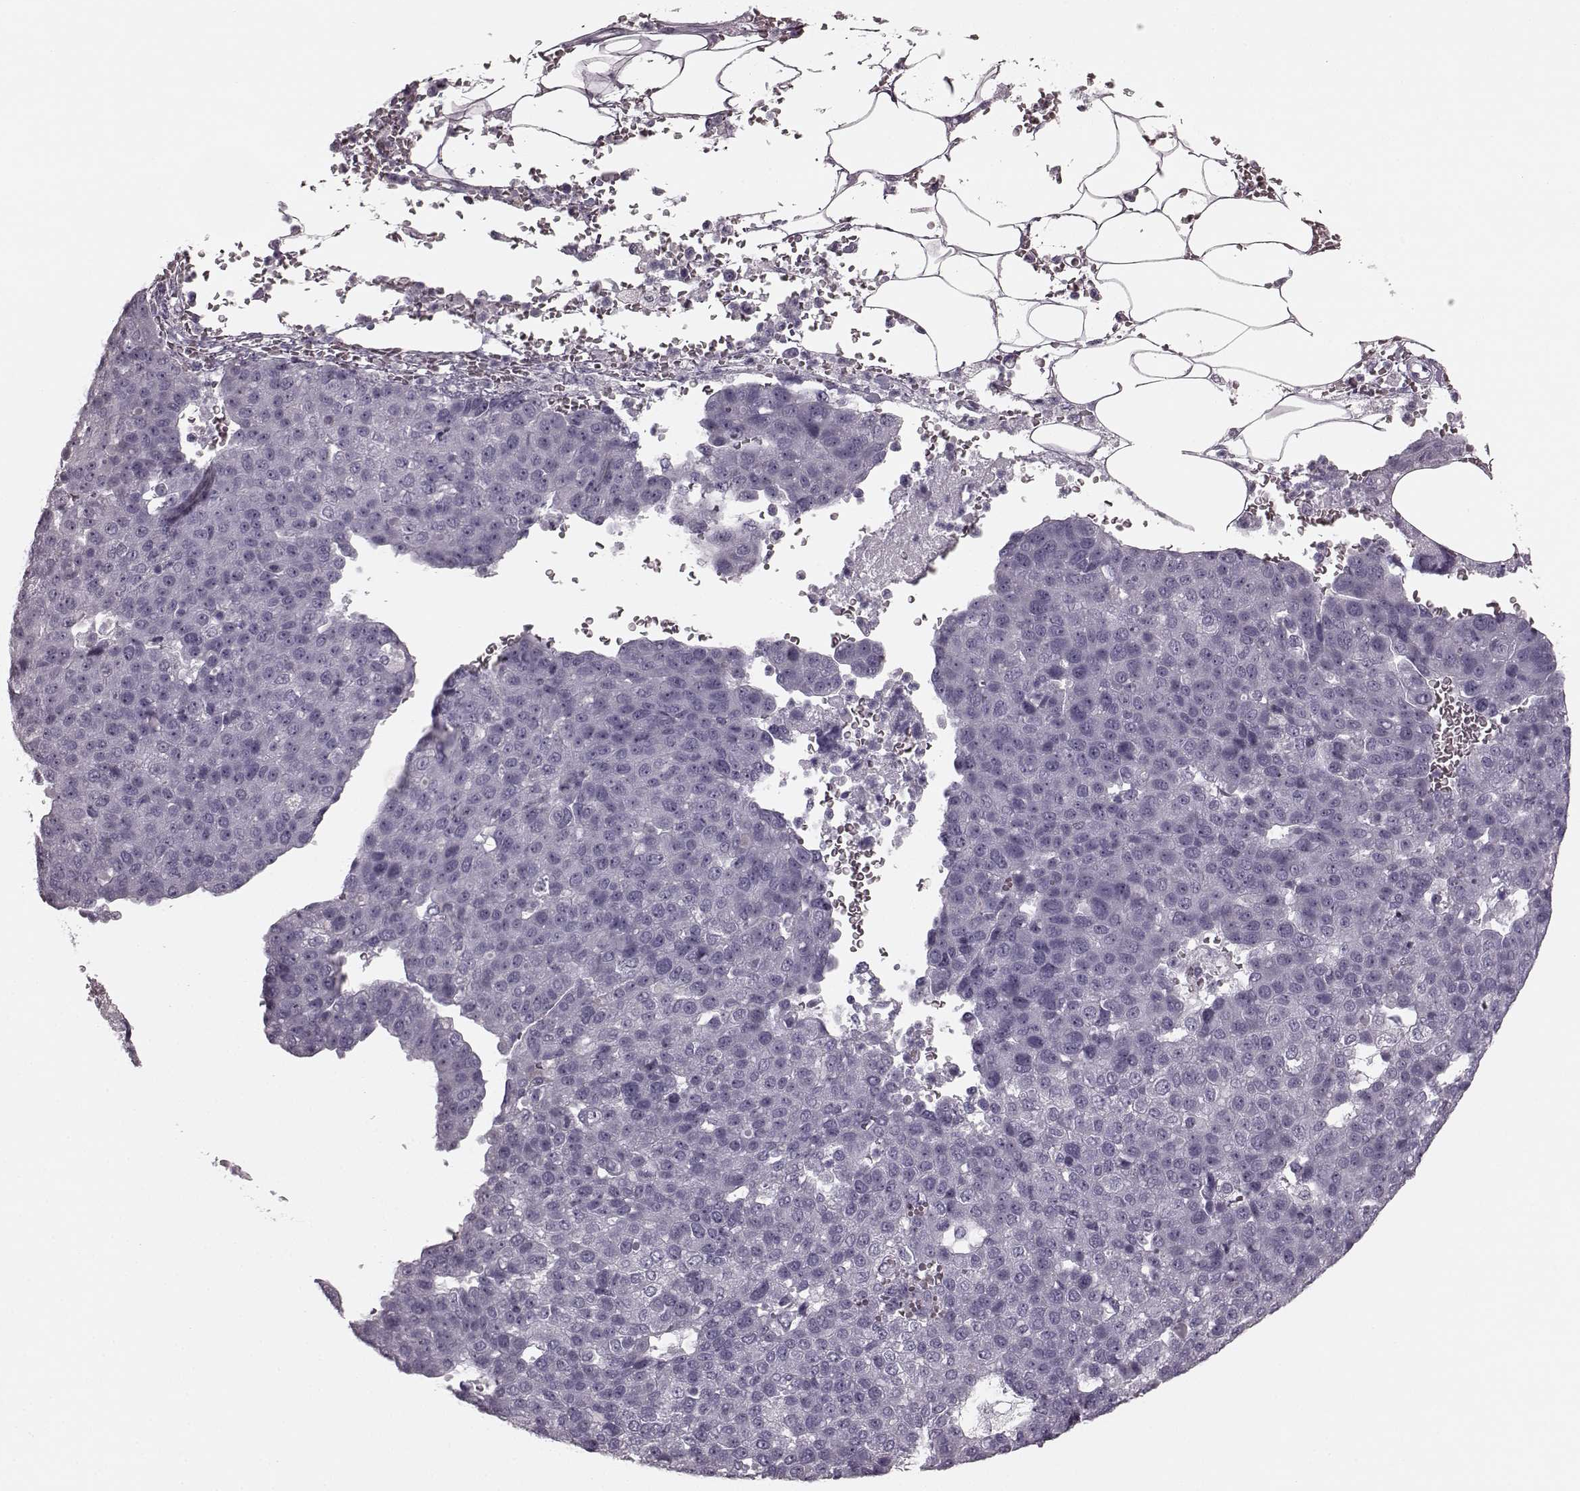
{"staining": {"intensity": "negative", "quantity": "none", "location": "none"}, "tissue": "pancreatic cancer", "cell_type": "Tumor cells", "image_type": "cancer", "snomed": [{"axis": "morphology", "description": "Adenocarcinoma, NOS"}, {"axis": "topography", "description": "Pancreas"}], "caption": "High power microscopy histopathology image of an immunohistochemistry image of pancreatic adenocarcinoma, revealing no significant expression in tumor cells. (DAB IHC visualized using brightfield microscopy, high magnification).", "gene": "TRPM1", "patient": {"sex": "female", "age": 61}}